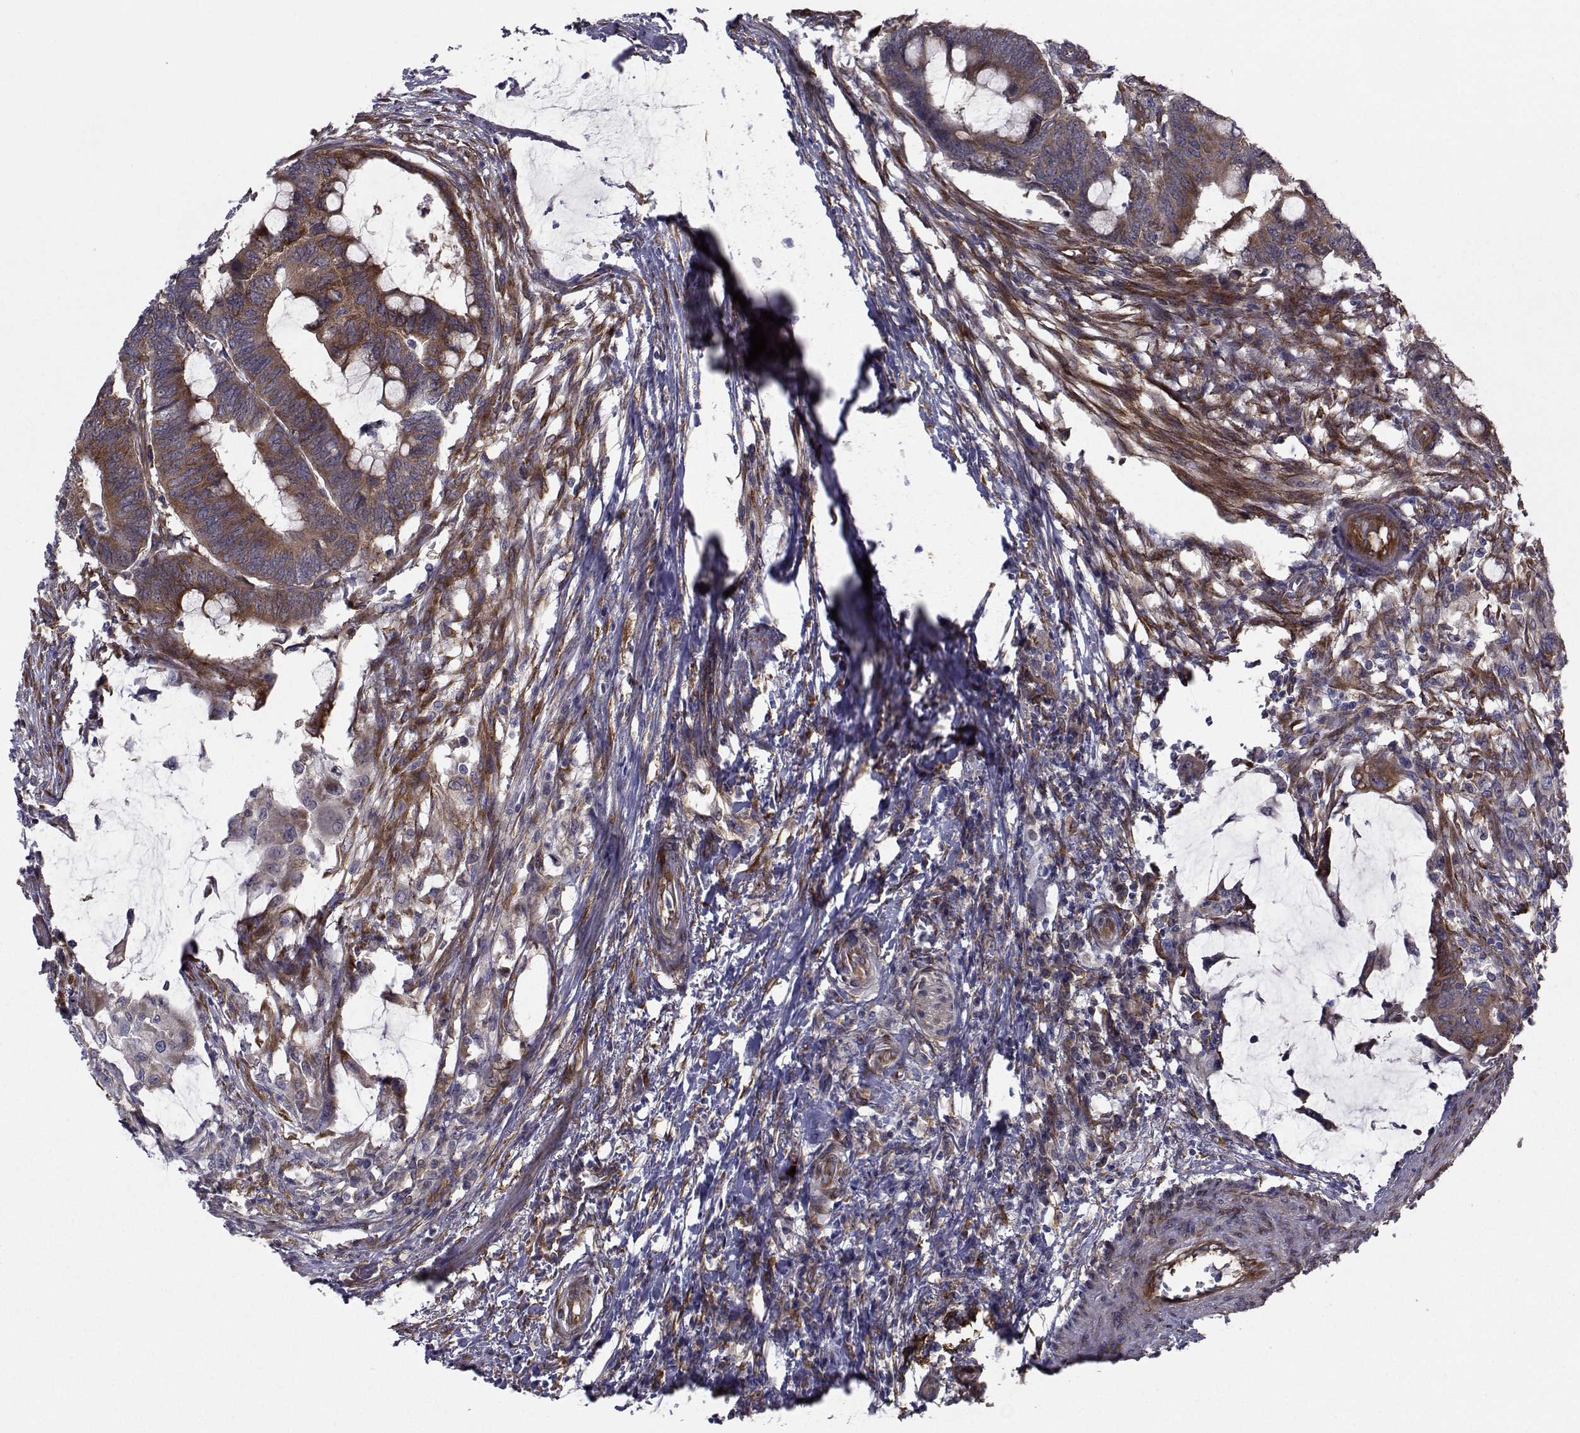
{"staining": {"intensity": "strong", "quantity": "25%-75%", "location": "cytoplasmic/membranous"}, "tissue": "colorectal cancer", "cell_type": "Tumor cells", "image_type": "cancer", "snomed": [{"axis": "morphology", "description": "Normal tissue, NOS"}, {"axis": "morphology", "description": "Adenocarcinoma, NOS"}, {"axis": "topography", "description": "Rectum"}, {"axis": "topography", "description": "Peripheral nerve tissue"}], "caption": "Colorectal cancer stained for a protein shows strong cytoplasmic/membranous positivity in tumor cells.", "gene": "TRIP10", "patient": {"sex": "male", "age": 92}}